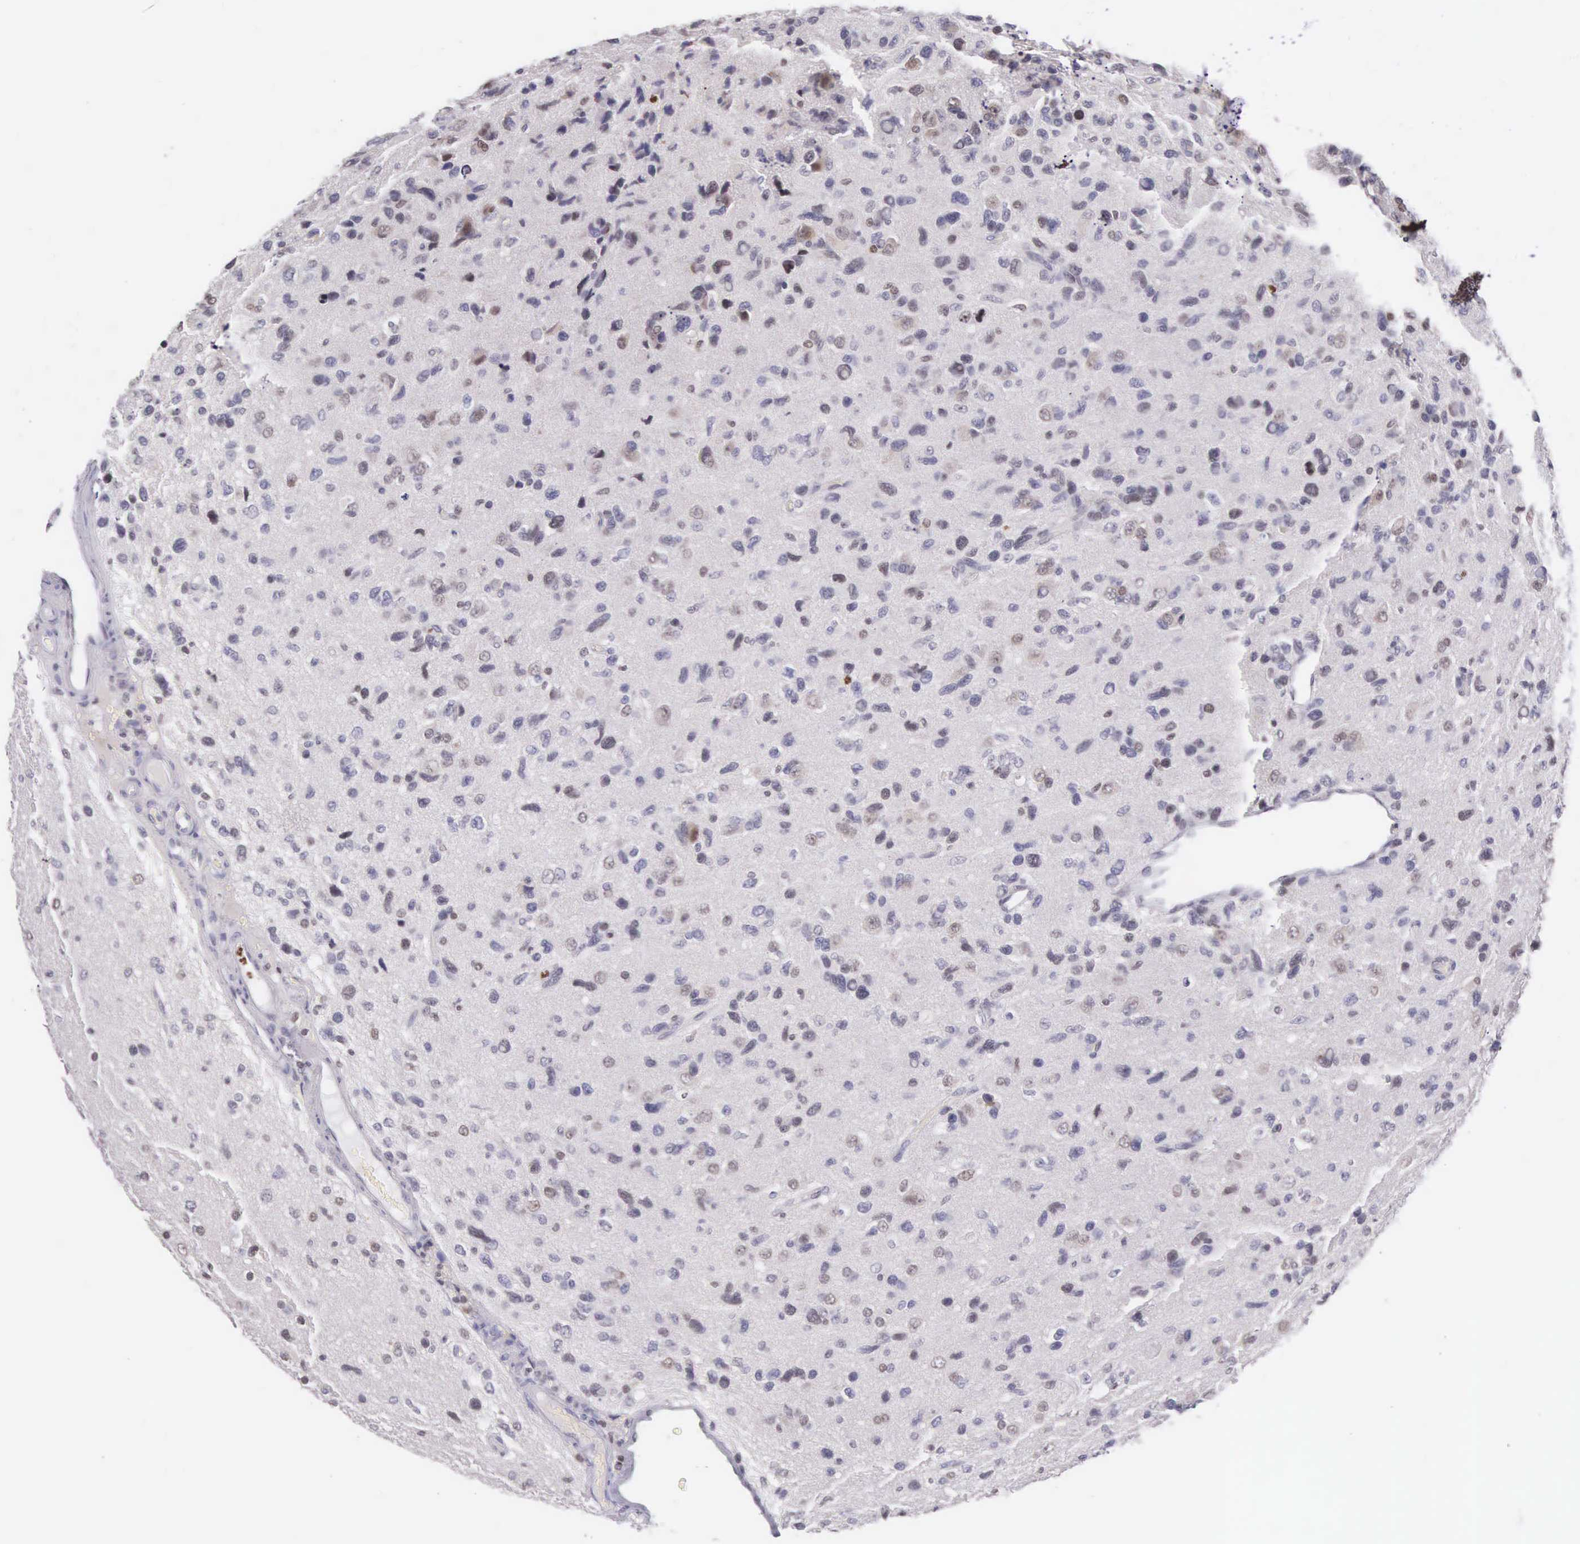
{"staining": {"intensity": "weak", "quantity": "<25%", "location": "nuclear"}, "tissue": "glioma", "cell_type": "Tumor cells", "image_type": "cancer", "snomed": [{"axis": "morphology", "description": "Glioma, malignant, High grade"}, {"axis": "topography", "description": "Brain"}], "caption": "The image exhibits no staining of tumor cells in high-grade glioma (malignant).", "gene": "VRK1", "patient": {"sex": "male", "age": 77}}